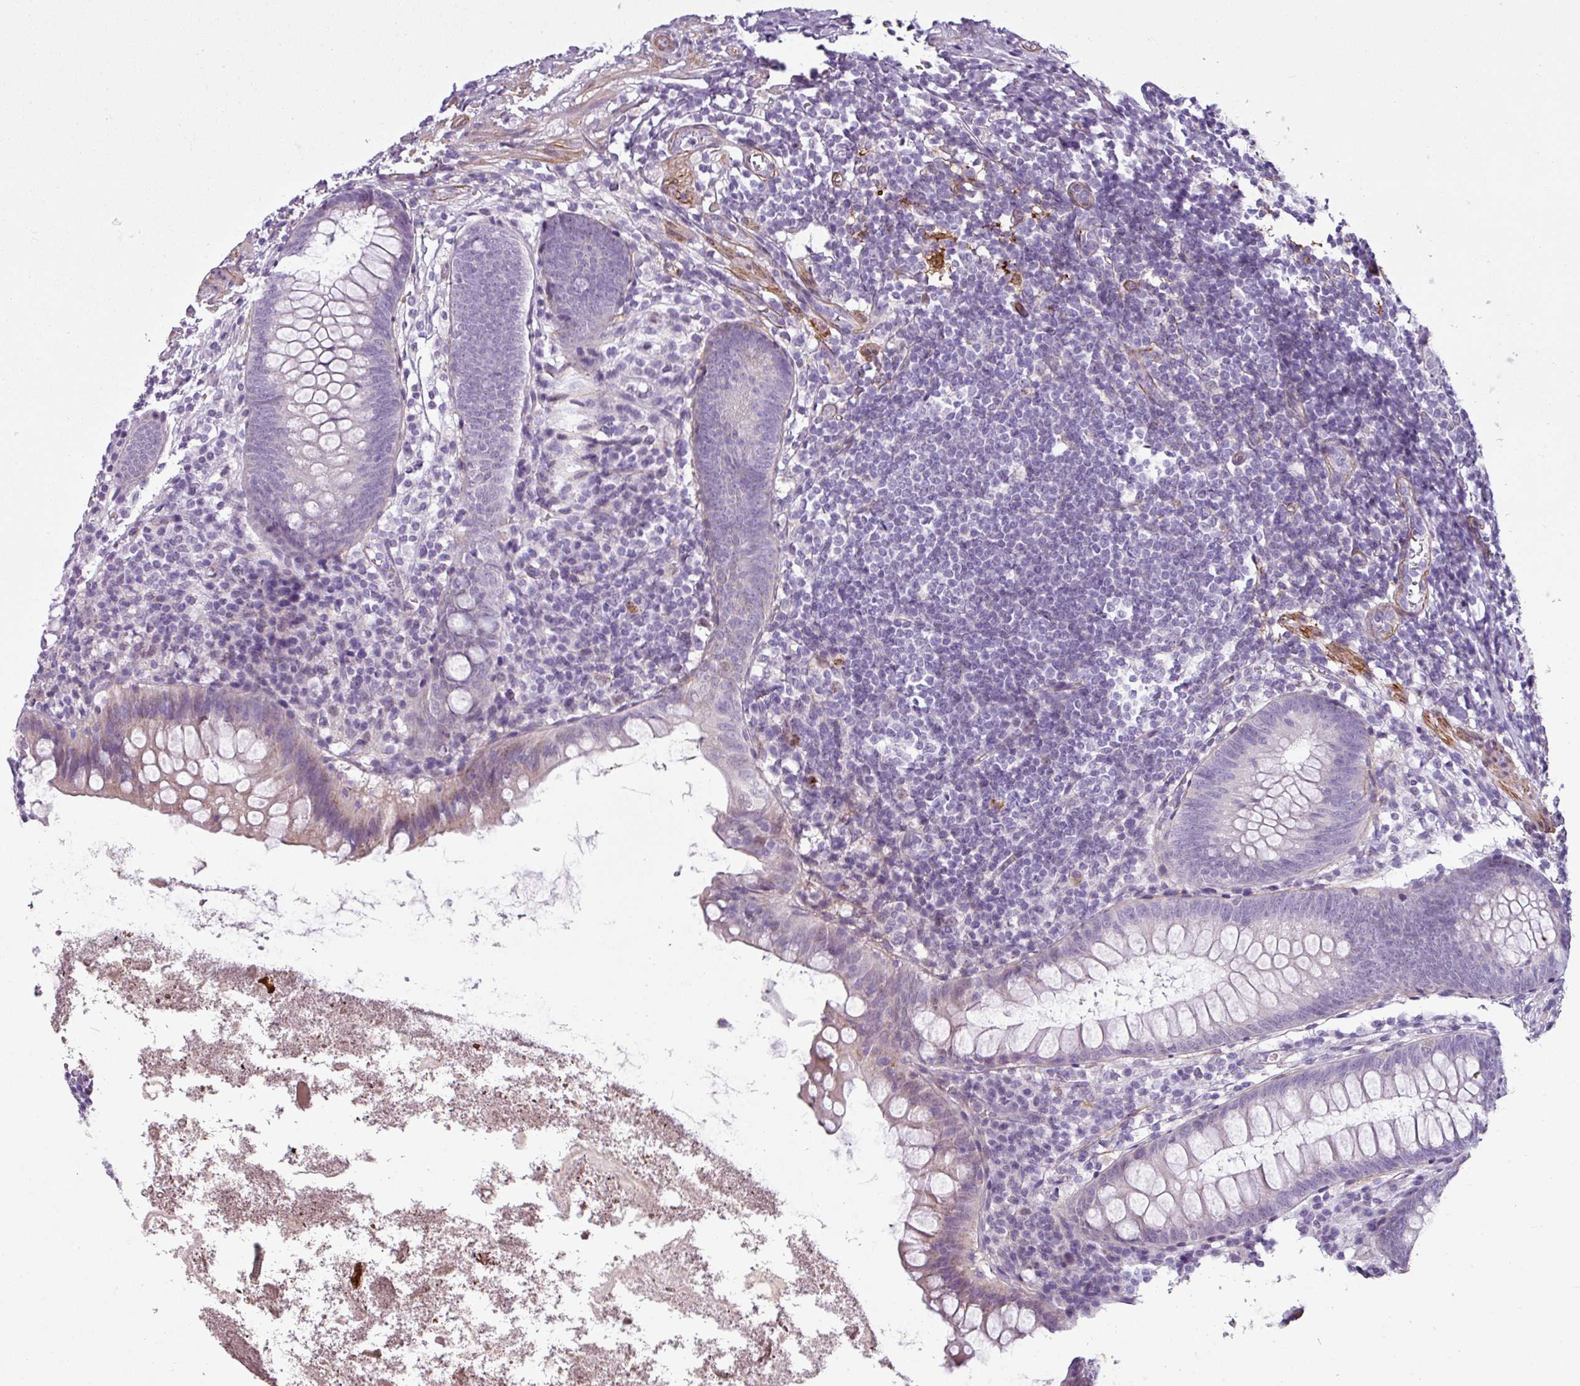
{"staining": {"intensity": "moderate", "quantity": "<25%", "location": "nuclear"}, "tissue": "appendix", "cell_type": "Glandular cells", "image_type": "normal", "snomed": [{"axis": "morphology", "description": "Normal tissue, NOS"}, {"axis": "topography", "description": "Appendix"}], "caption": "Immunohistochemical staining of normal appendix shows <25% levels of moderate nuclear protein staining in about <25% of glandular cells.", "gene": "ATP10A", "patient": {"sex": "female", "age": 51}}